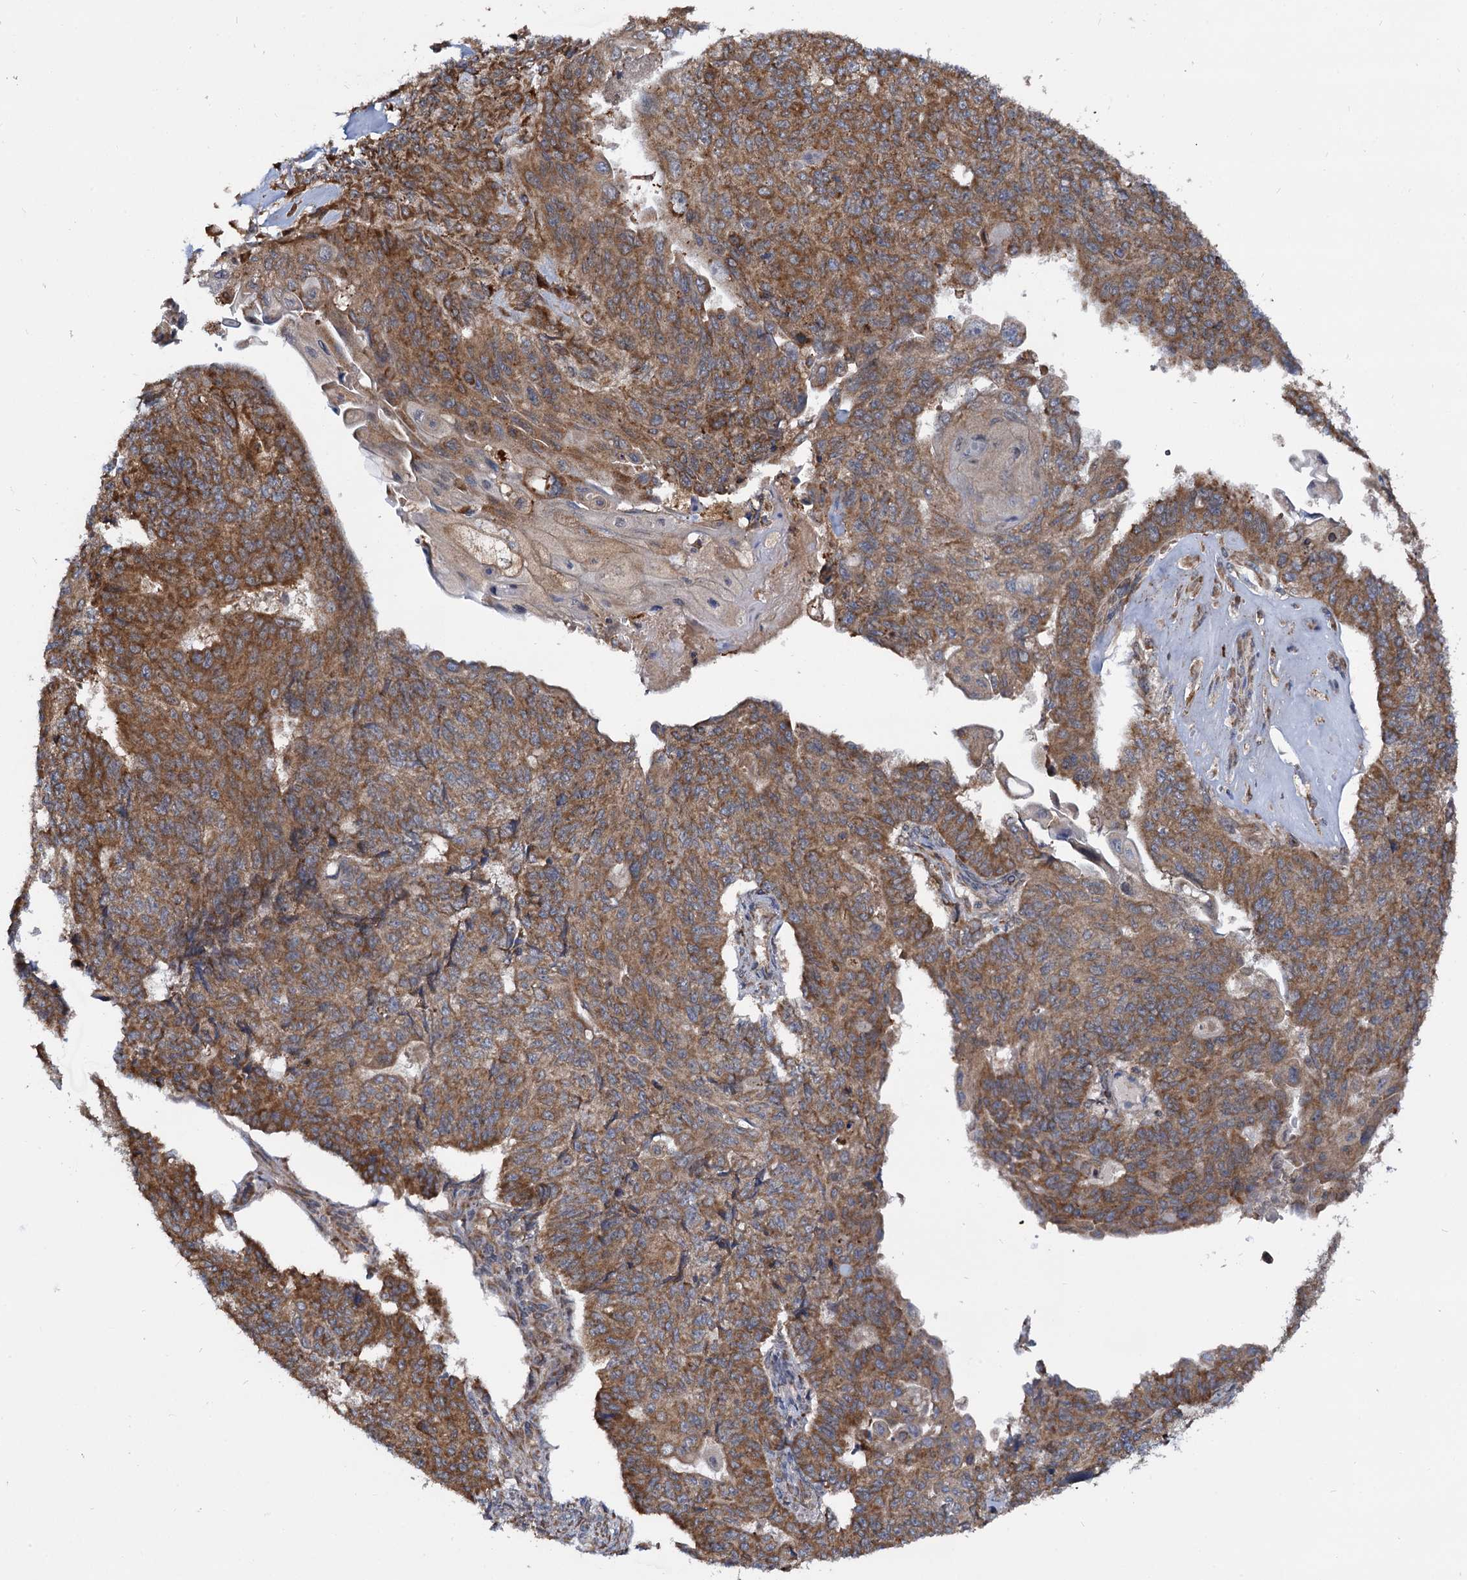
{"staining": {"intensity": "moderate", "quantity": ">75%", "location": "cytoplasmic/membranous"}, "tissue": "endometrial cancer", "cell_type": "Tumor cells", "image_type": "cancer", "snomed": [{"axis": "morphology", "description": "Adenocarcinoma, NOS"}, {"axis": "topography", "description": "Endometrium"}], "caption": "A brown stain shows moderate cytoplasmic/membranous expression of a protein in endometrial cancer (adenocarcinoma) tumor cells.", "gene": "UFM1", "patient": {"sex": "female", "age": 32}}